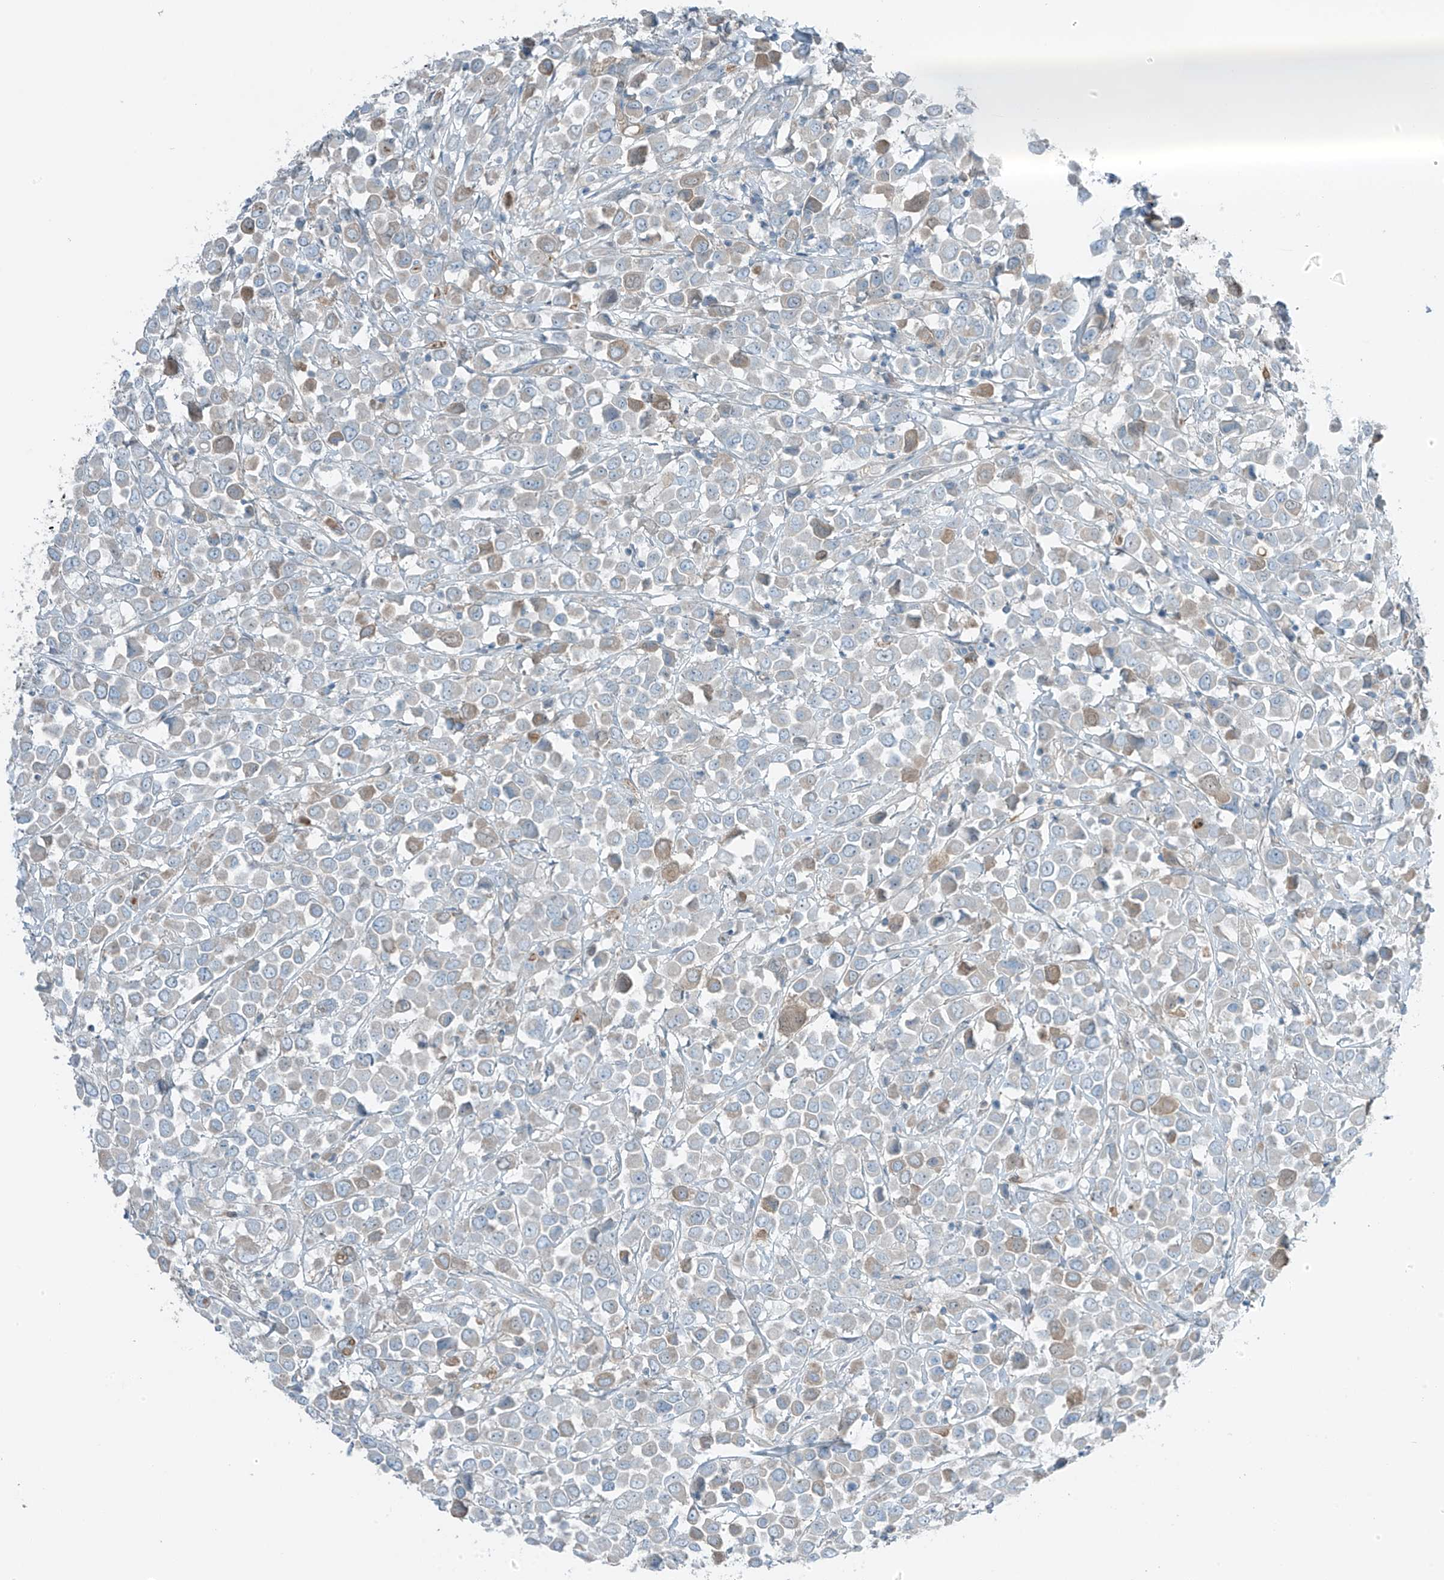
{"staining": {"intensity": "negative", "quantity": "none", "location": "none"}, "tissue": "breast cancer", "cell_type": "Tumor cells", "image_type": "cancer", "snomed": [{"axis": "morphology", "description": "Duct carcinoma"}, {"axis": "topography", "description": "Breast"}], "caption": "An IHC micrograph of breast cancer (intraductal carcinoma) is shown. There is no staining in tumor cells of breast cancer (intraductal carcinoma).", "gene": "FAM131C", "patient": {"sex": "female", "age": 61}}